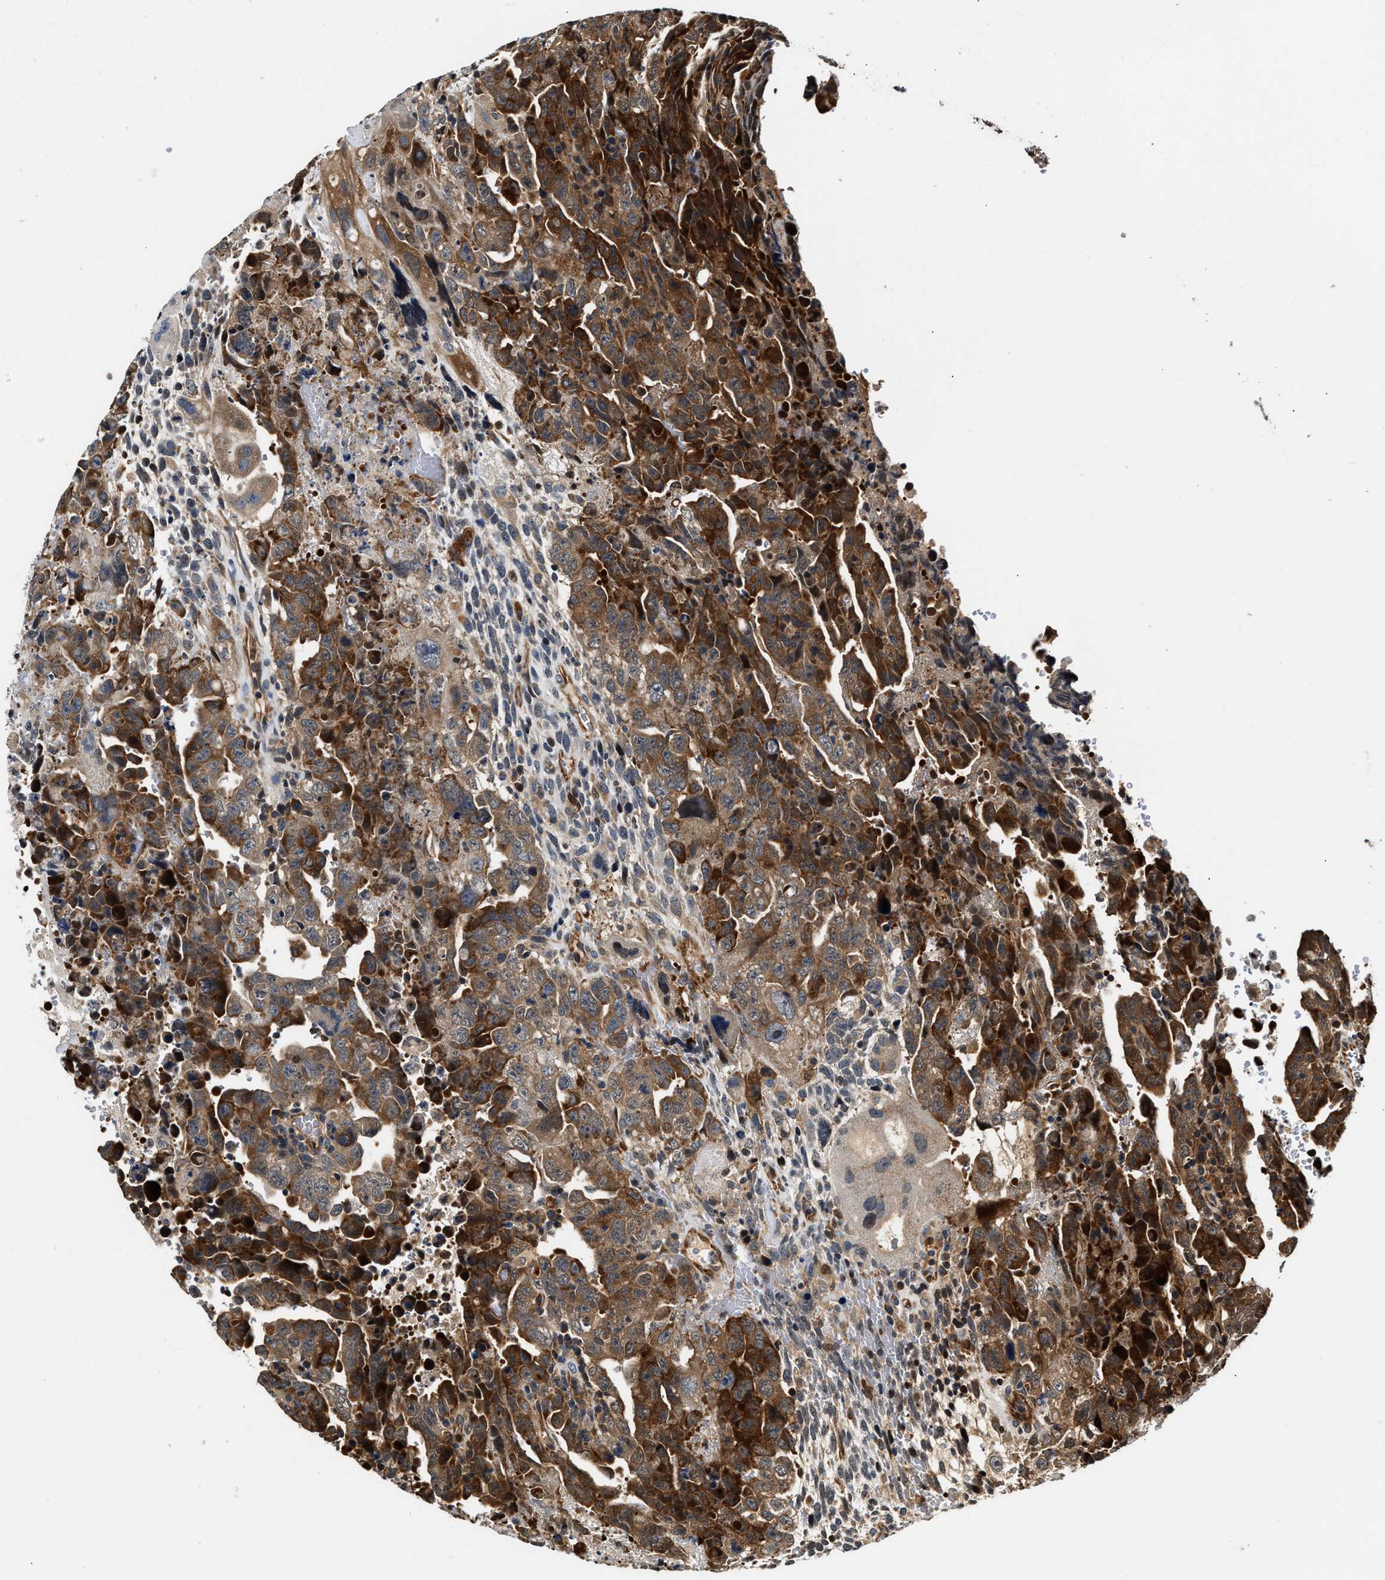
{"staining": {"intensity": "strong", "quantity": ">75%", "location": "cytoplasmic/membranous"}, "tissue": "testis cancer", "cell_type": "Tumor cells", "image_type": "cancer", "snomed": [{"axis": "morphology", "description": "Carcinoma, Embryonal, NOS"}, {"axis": "topography", "description": "Testis"}], "caption": "Embryonal carcinoma (testis) was stained to show a protein in brown. There is high levels of strong cytoplasmic/membranous positivity in approximately >75% of tumor cells. The protein is shown in brown color, while the nuclei are stained blue.", "gene": "TUT7", "patient": {"sex": "male", "age": 28}}